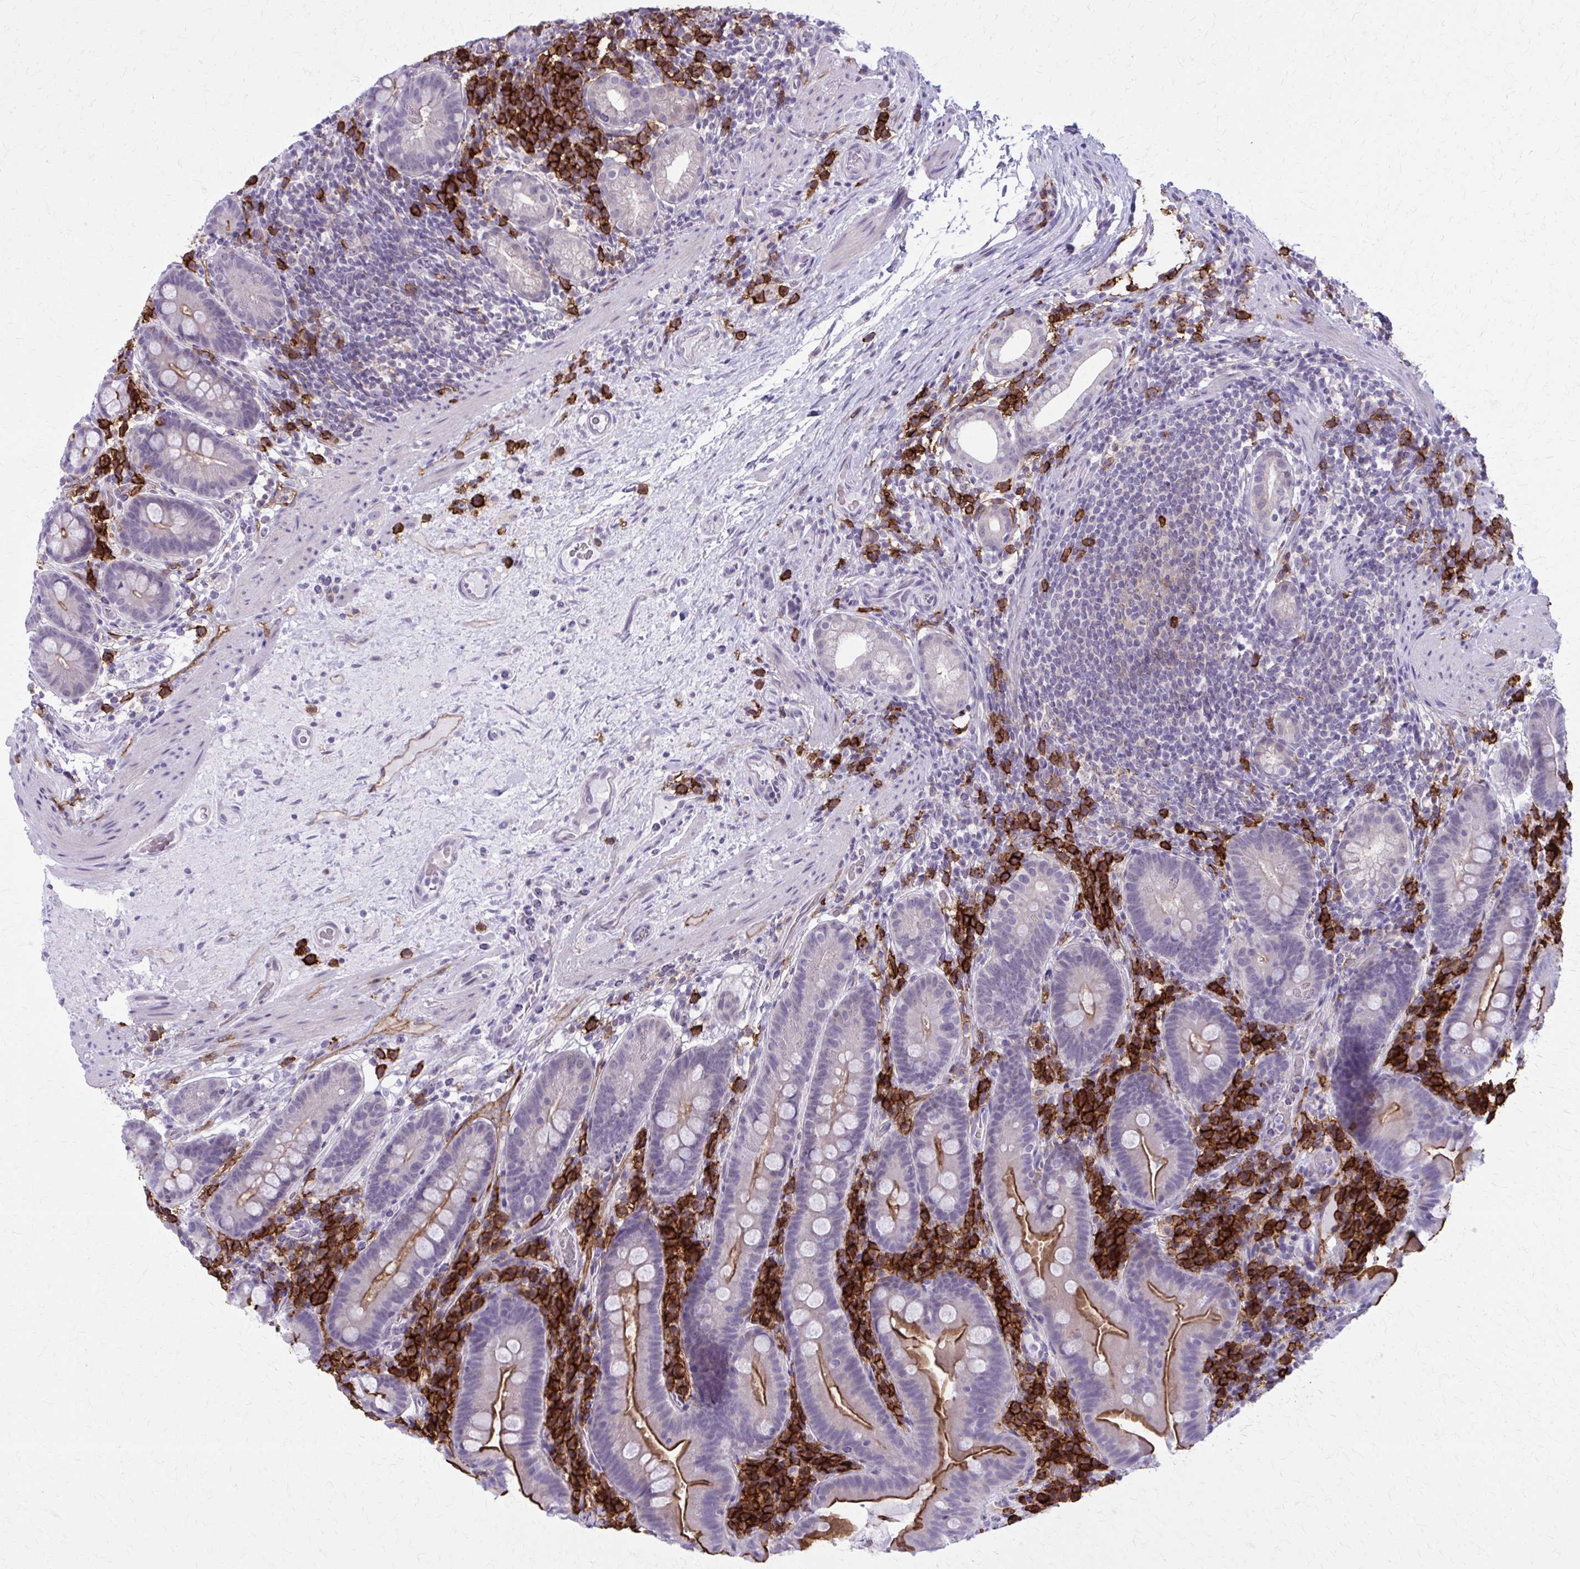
{"staining": {"intensity": "strong", "quantity": ">75%", "location": "cytoplasmic/membranous"}, "tissue": "small intestine", "cell_type": "Glandular cells", "image_type": "normal", "snomed": [{"axis": "morphology", "description": "Normal tissue, NOS"}, {"axis": "topography", "description": "Small intestine"}], "caption": "Brown immunohistochemical staining in benign human small intestine reveals strong cytoplasmic/membranous staining in approximately >75% of glandular cells. The protein of interest is shown in brown color, while the nuclei are stained blue.", "gene": "CD38", "patient": {"sex": "male", "age": 26}}